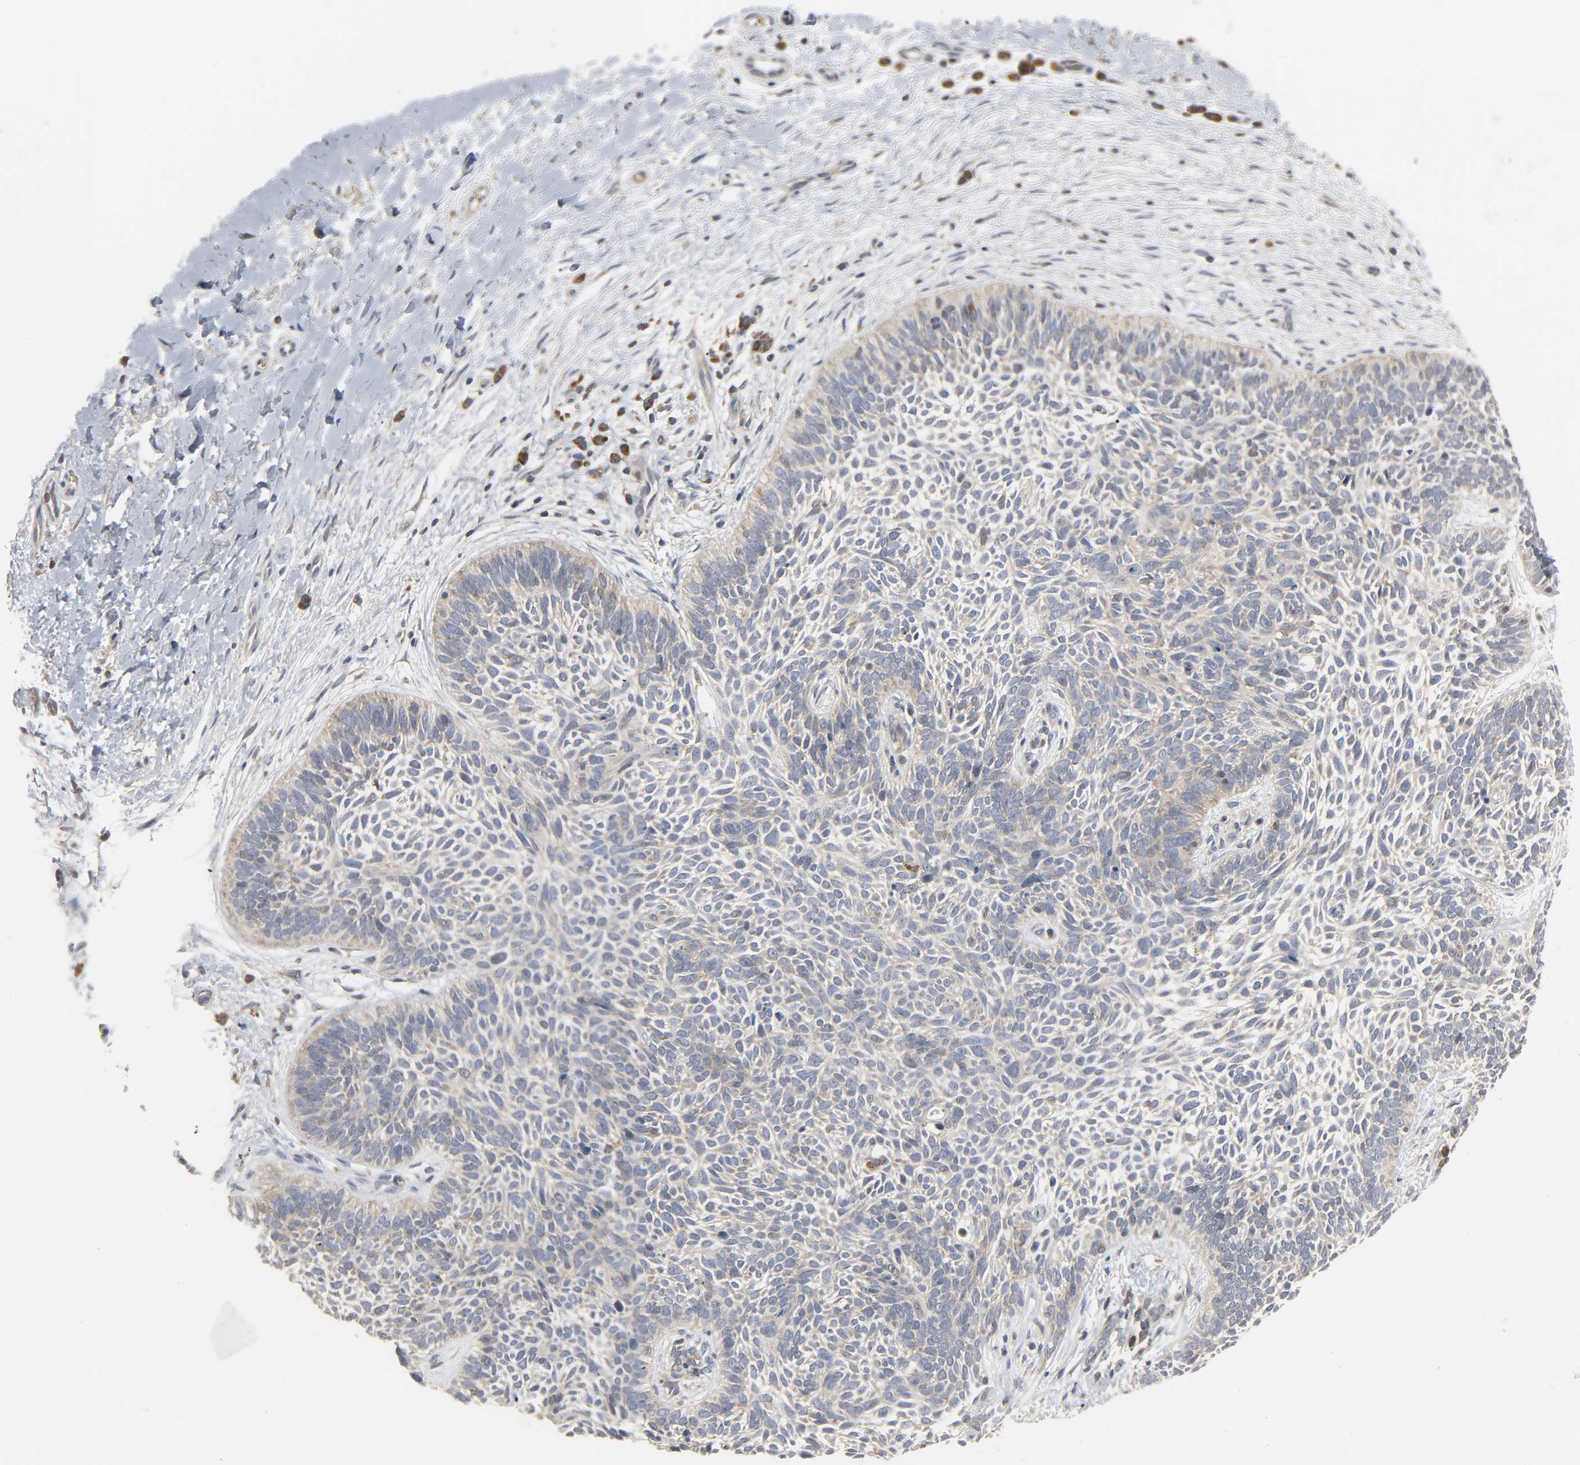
{"staining": {"intensity": "moderate", "quantity": "25%-75%", "location": "cytoplasmic/membranous"}, "tissue": "skin cancer", "cell_type": "Tumor cells", "image_type": "cancer", "snomed": [{"axis": "morphology", "description": "Basal cell carcinoma"}, {"axis": "topography", "description": "Skin"}], "caption": "Immunohistochemistry (IHC) micrograph of neoplastic tissue: skin basal cell carcinoma stained using immunohistochemistry (IHC) displays medium levels of moderate protein expression localized specifically in the cytoplasmic/membranous of tumor cells, appearing as a cytoplasmic/membranous brown color.", "gene": "PLEKHA2", "patient": {"sex": "female", "age": 79}}